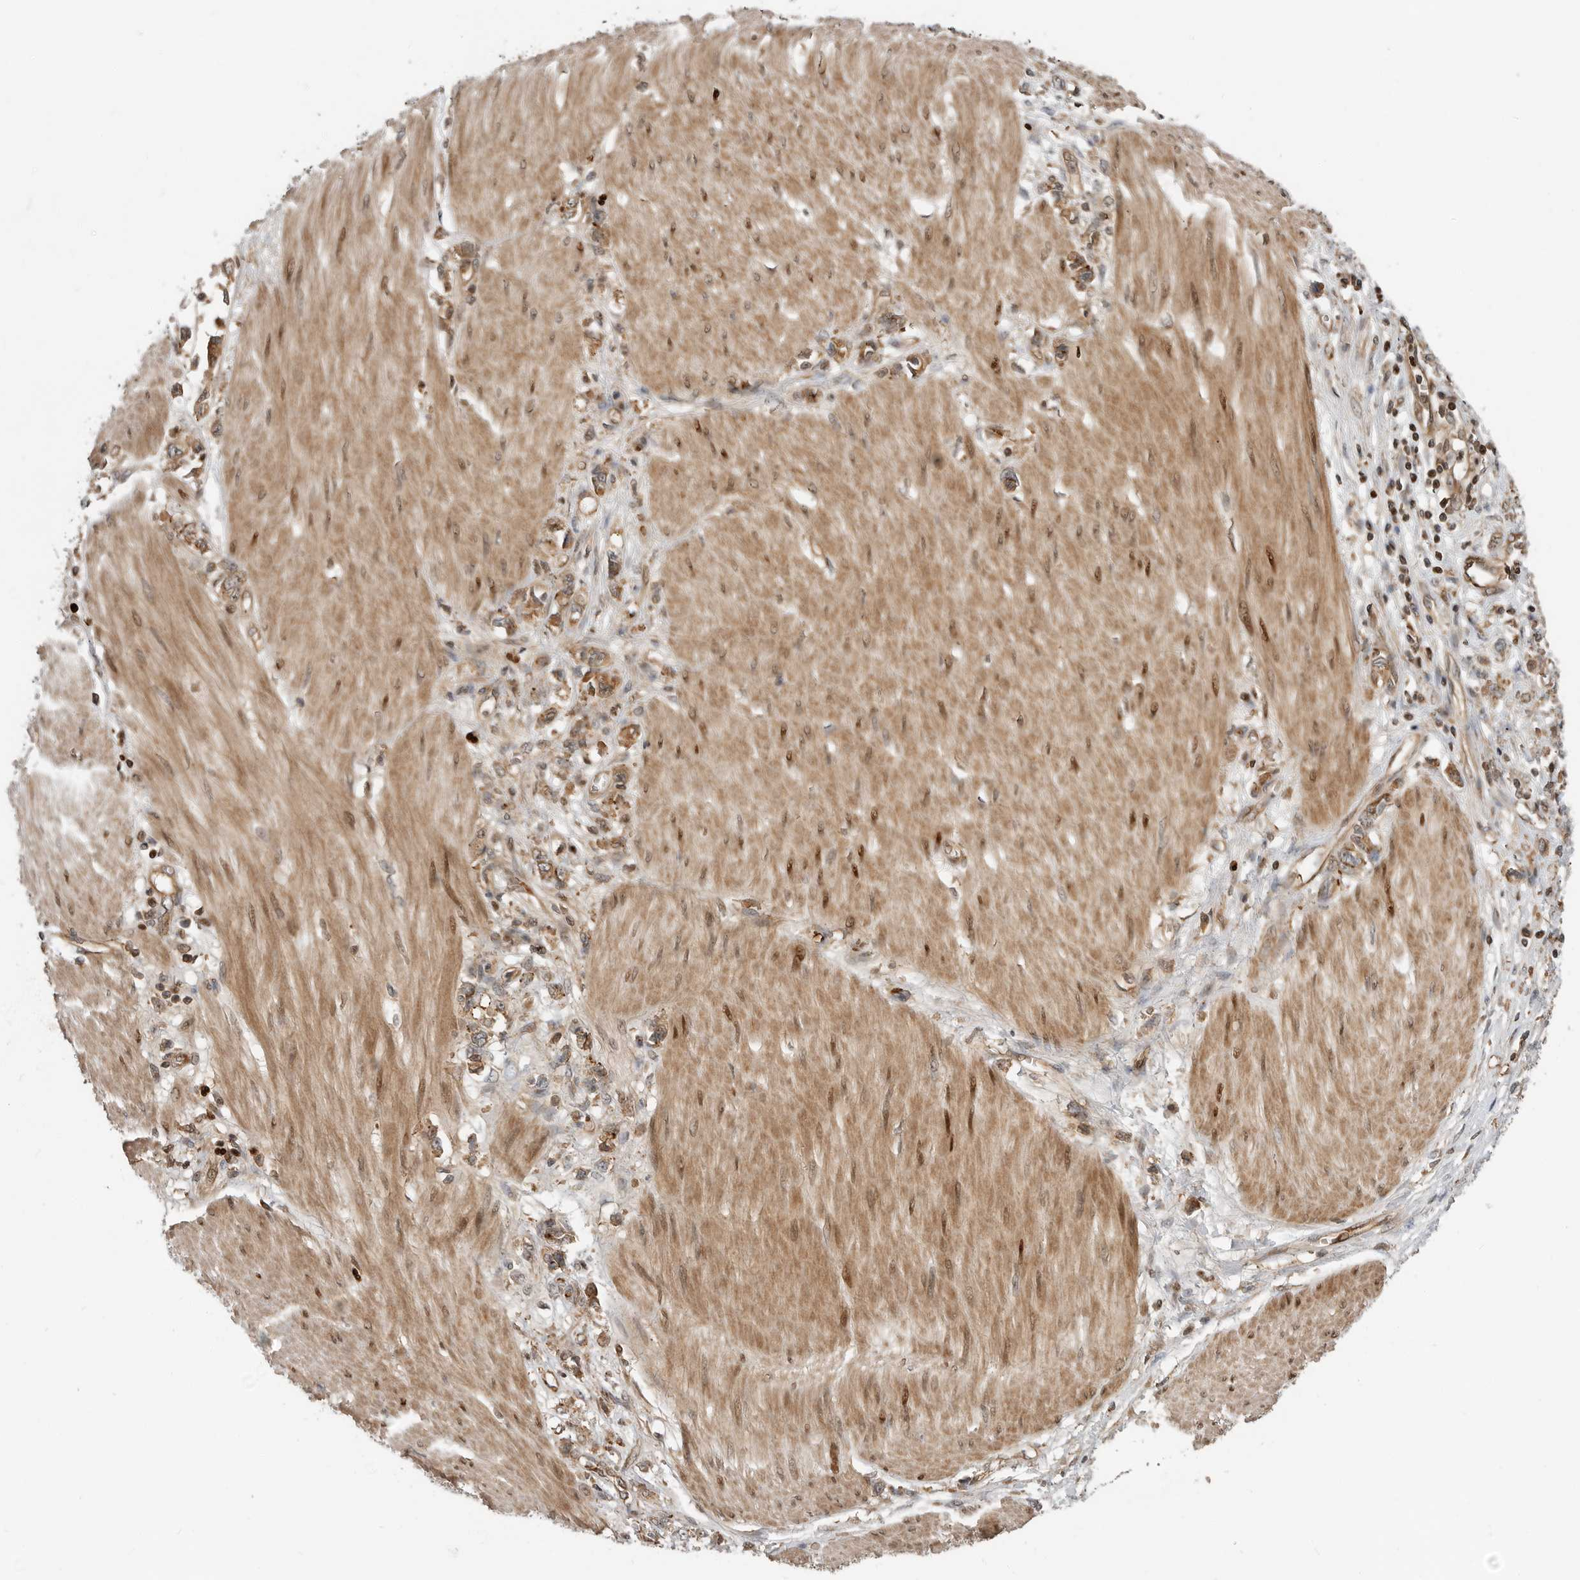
{"staining": {"intensity": "moderate", "quantity": ">75%", "location": "cytoplasmic/membranous,nuclear"}, "tissue": "stomach cancer", "cell_type": "Tumor cells", "image_type": "cancer", "snomed": [{"axis": "morphology", "description": "Adenocarcinoma, NOS"}, {"axis": "topography", "description": "Stomach"}], "caption": "A photomicrograph showing moderate cytoplasmic/membranous and nuclear expression in approximately >75% of tumor cells in adenocarcinoma (stomach), as visualized by brown immunohistochemical staining.", "gene": "STRAP", "patient": {"sex": "female", "age": 76}}